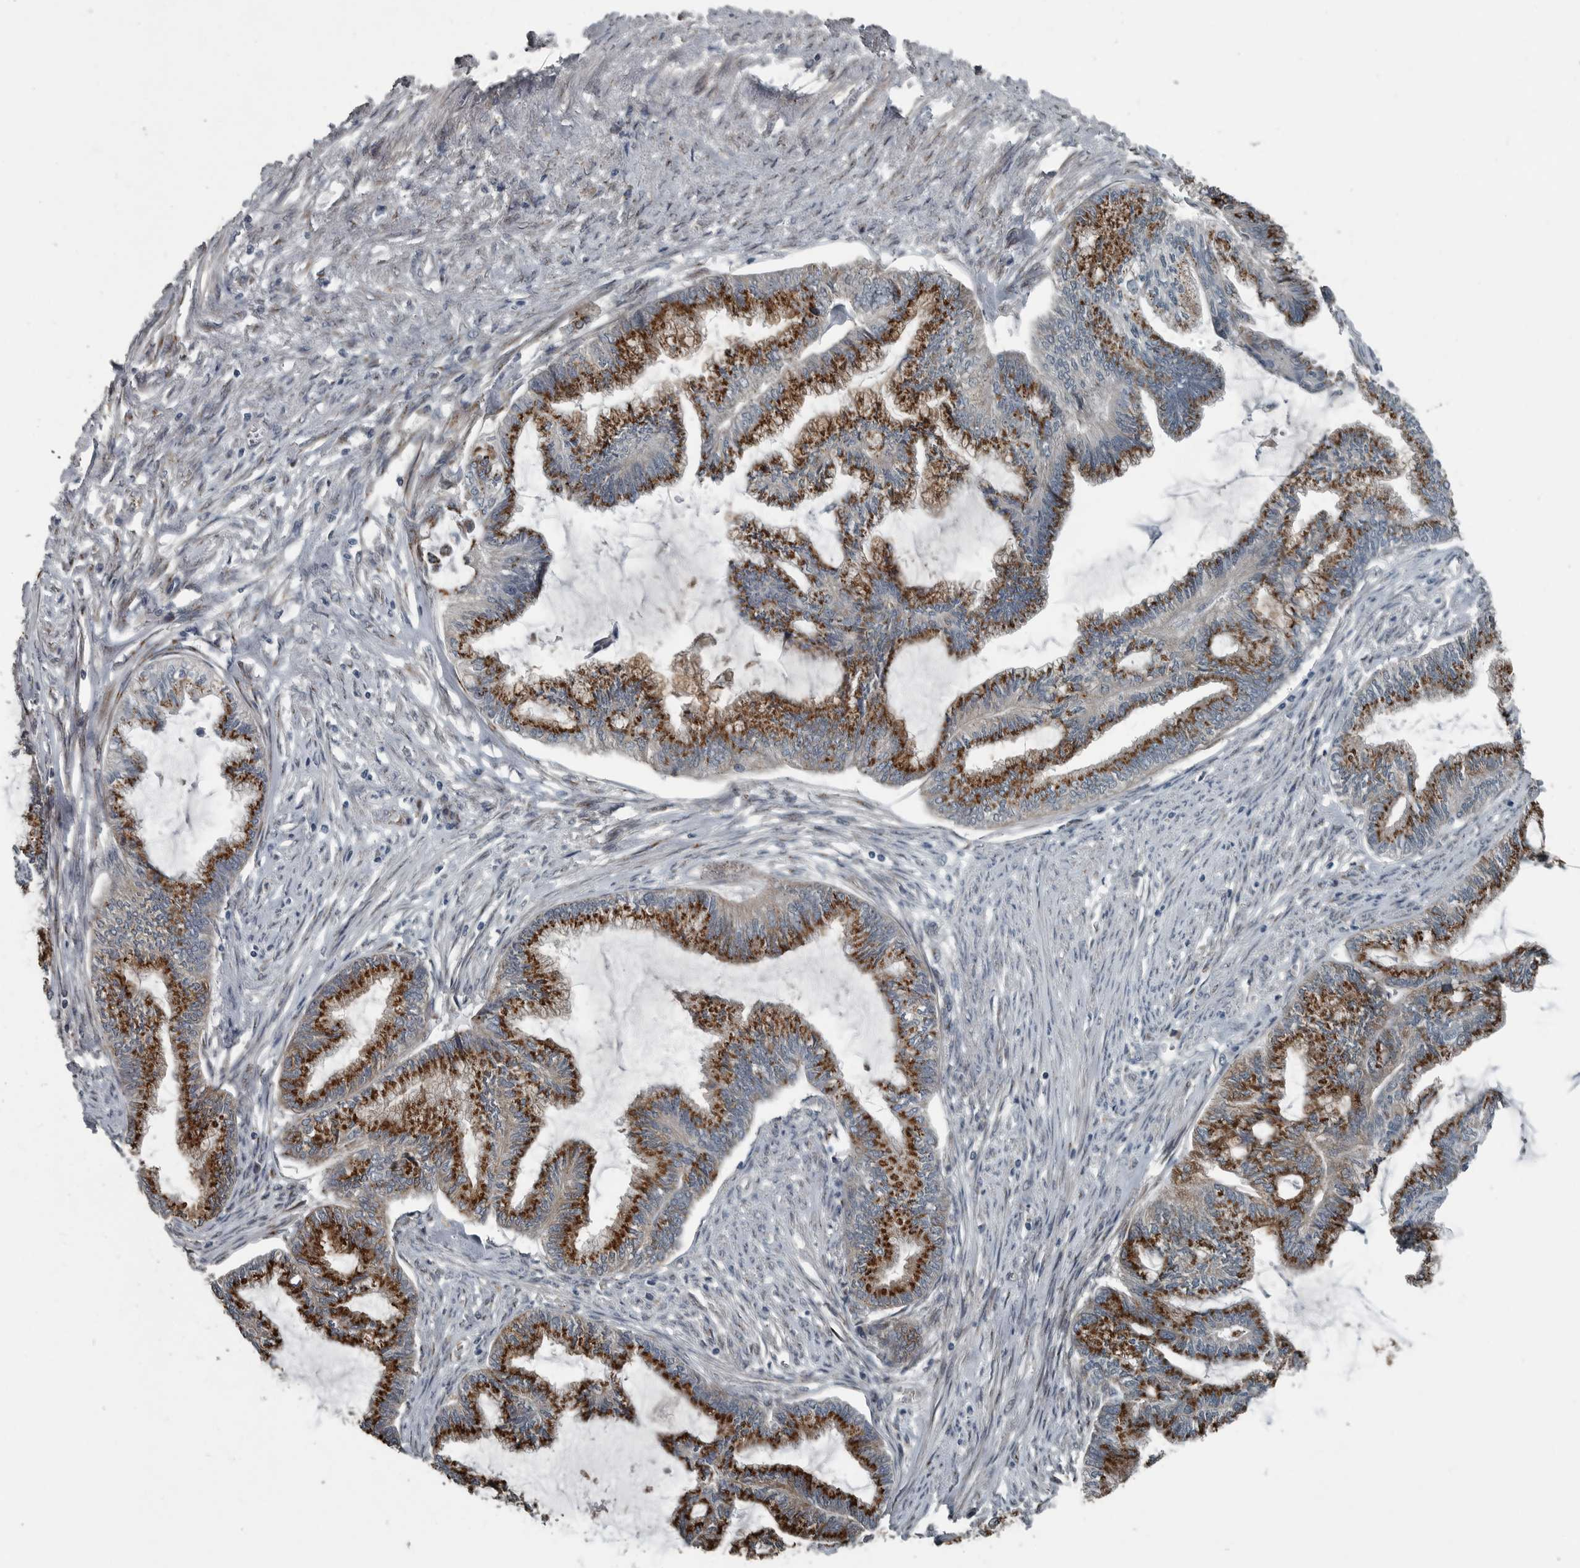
{"staining": {"intensity": "strong", "quantity": ">75%", "location": "cytoplasmic/membranous"}, "tissue": "endometrial cancer", "cell_type": "Tumor cells", "image_type": "cancer", "snomed": [{"axis": "morphology", "description": "Adenocarcinoma, NOS"}, {"axis": "topography", "description": "Endometrium"}], "caption": "IHC histopathology image of human endometrial cancer (adenocarcinoma) stained for a protein (brown), which exhibits high levels of strong cytoplasmic/membranous positivity in approximately >75% of tumor cells.", "gene": "ZNF345", "patient": {"sex": "female", "age": 86}}